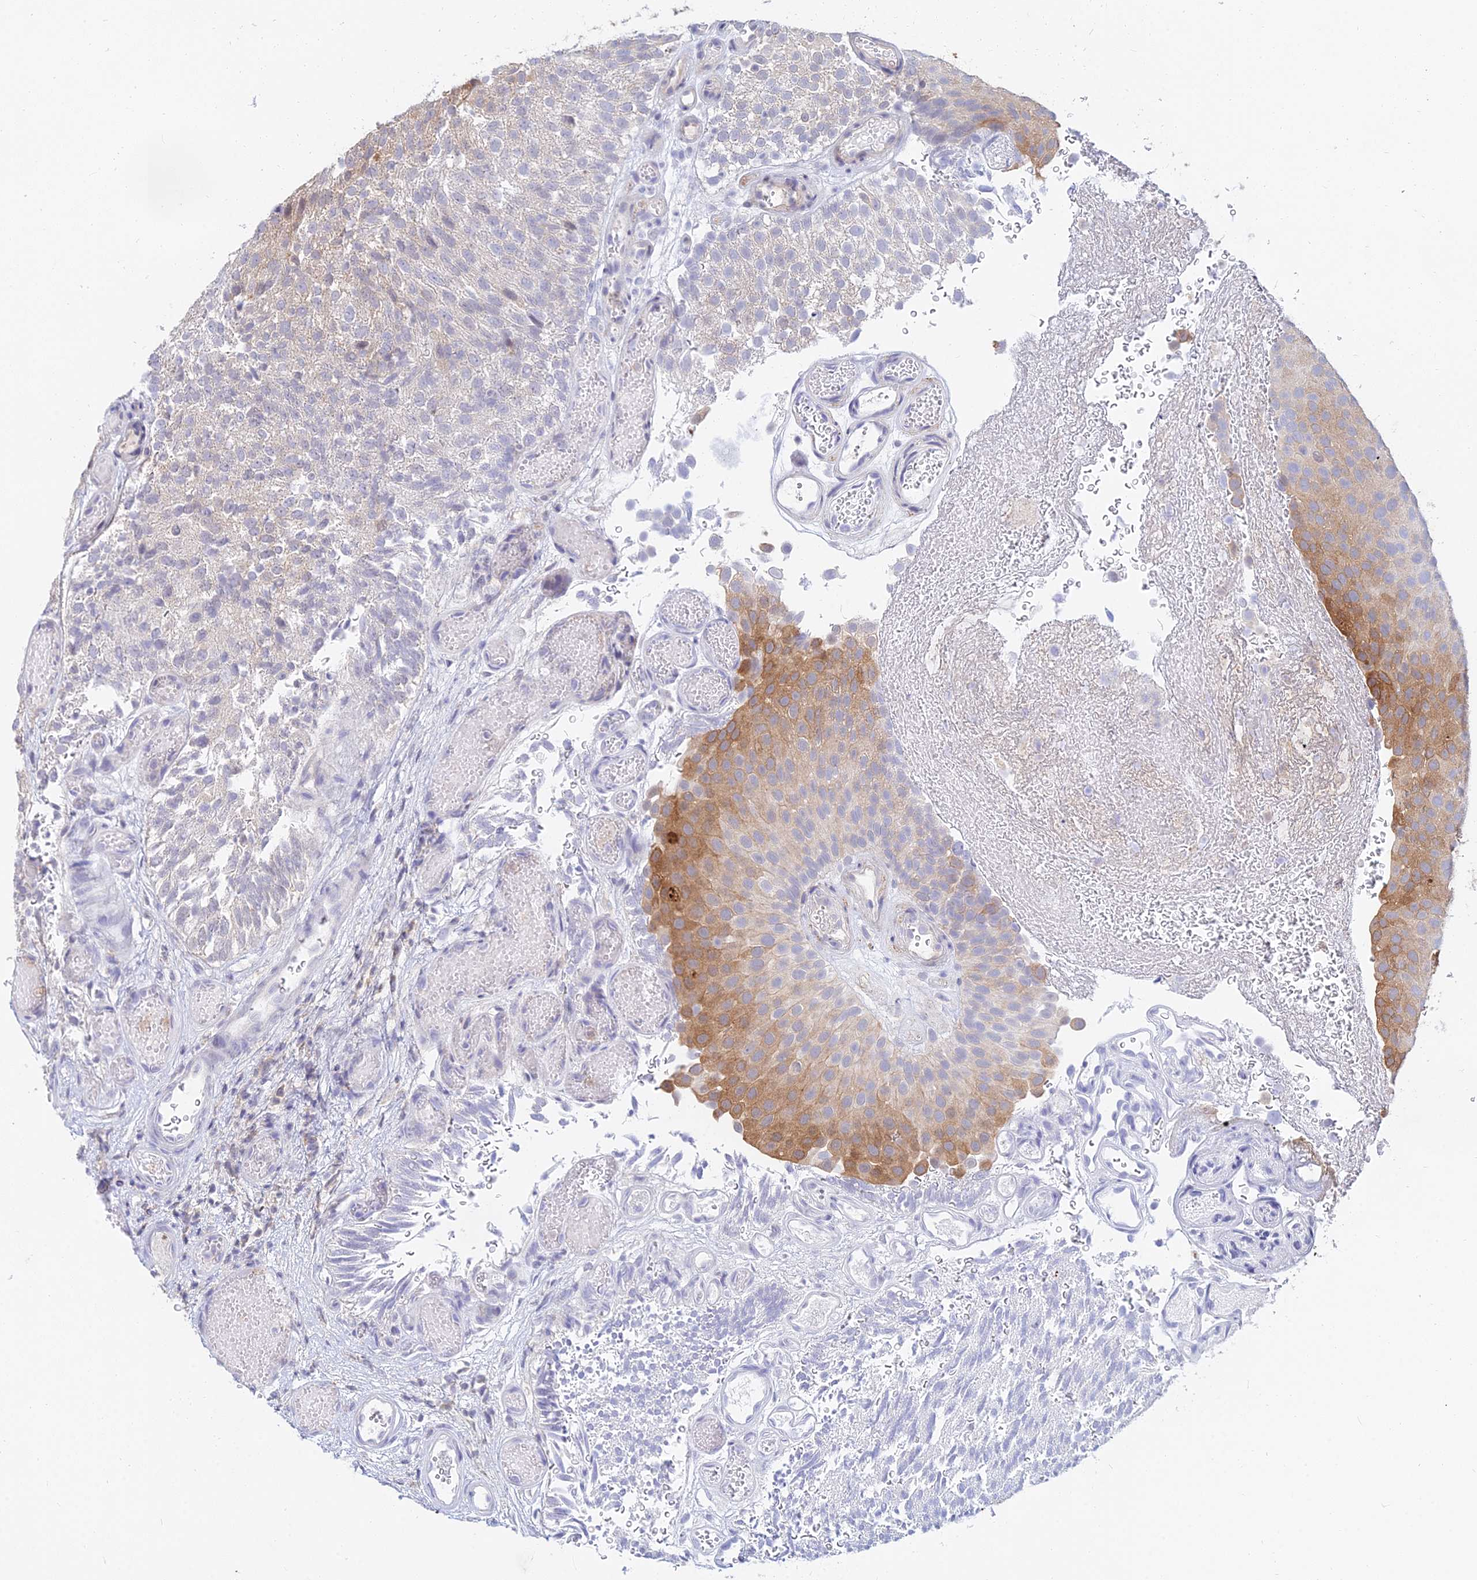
{"staining": {"intensity": "moderate", "quantity": "<25%", "location": "cytoplasmic/membranous"}, "tissue": "urothelial cancer", "cell_type": "Tumor cells", "image_type": "cancer", "snomed": [{"axis": "morphology", "description": "Urothelial carcinoma, Low grade"}, {"axis": "topography", "description": "Urinary bladder"}], "caption": "Immunohistochemical staining of human urothelial carcinoma (low-grade) demonstrates low levels of moderate cytoplasmic/membranous protein expression in about <25% of tumor cells.", "gene": "B3GALT4", "patient": {"sex": "male", "age": 78}}